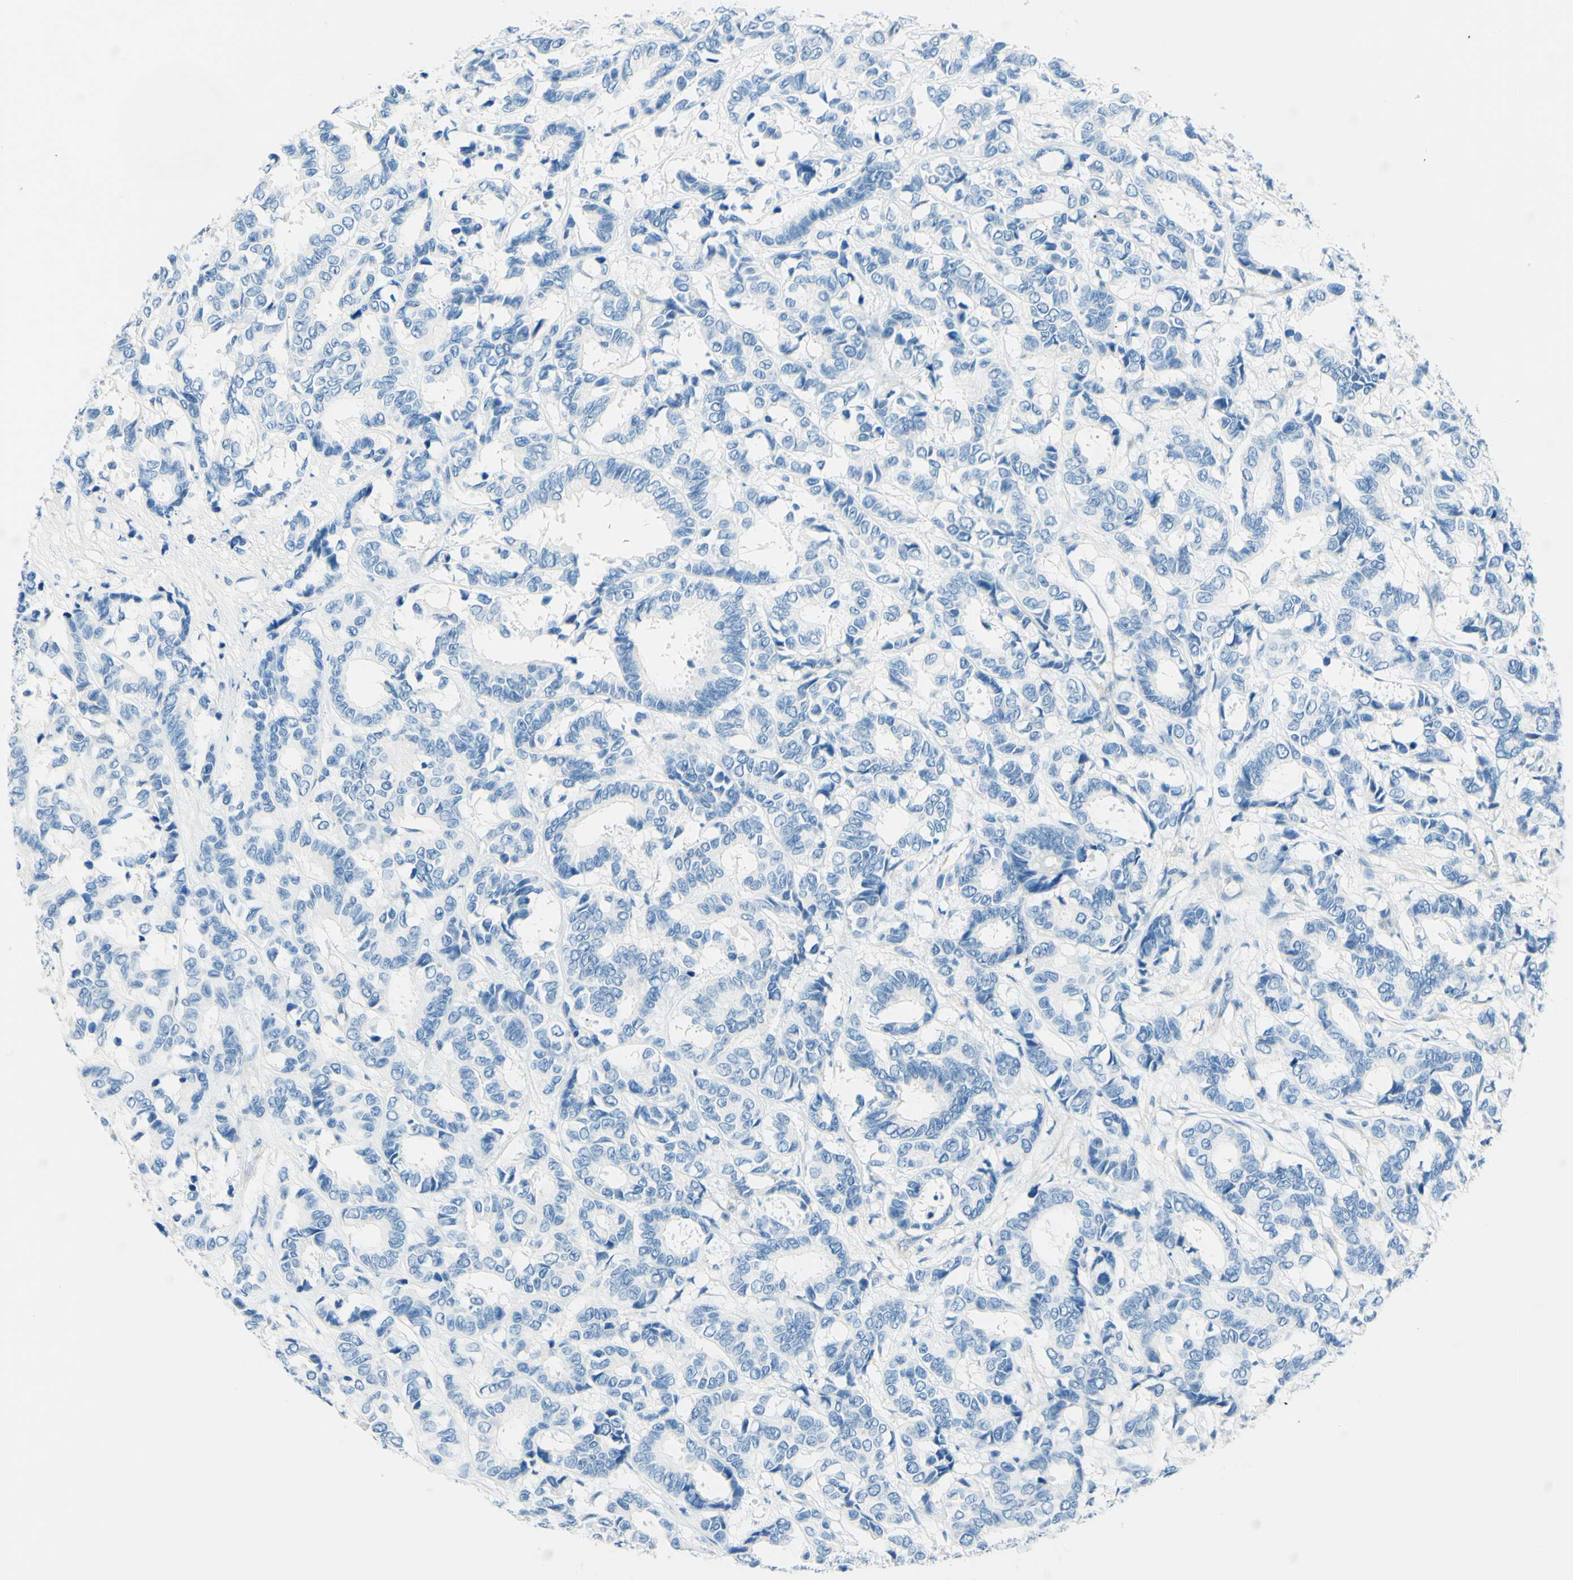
{"staining": {"intensity": "negative", "quantity": "none", "location": "none"}, "tissue": "breast cancer", "cell_type": "Tumor cells", "image_type": "cancer", "snomed": [{"axis": "morphology", "description": "Duct carcinoma"}, {"axis": "topography", "description": "Breast"}], "caption": "The photomicrograph reveals no staining of tumor cells in invasive ductal carcinoma (breast). (Stains: DAB IHC with hematoxylin counter stain, Microscopy: brightfield microscopy at high magnification).", "gene": "PASD1", "patient": {"sex": "female", "age": 87}}